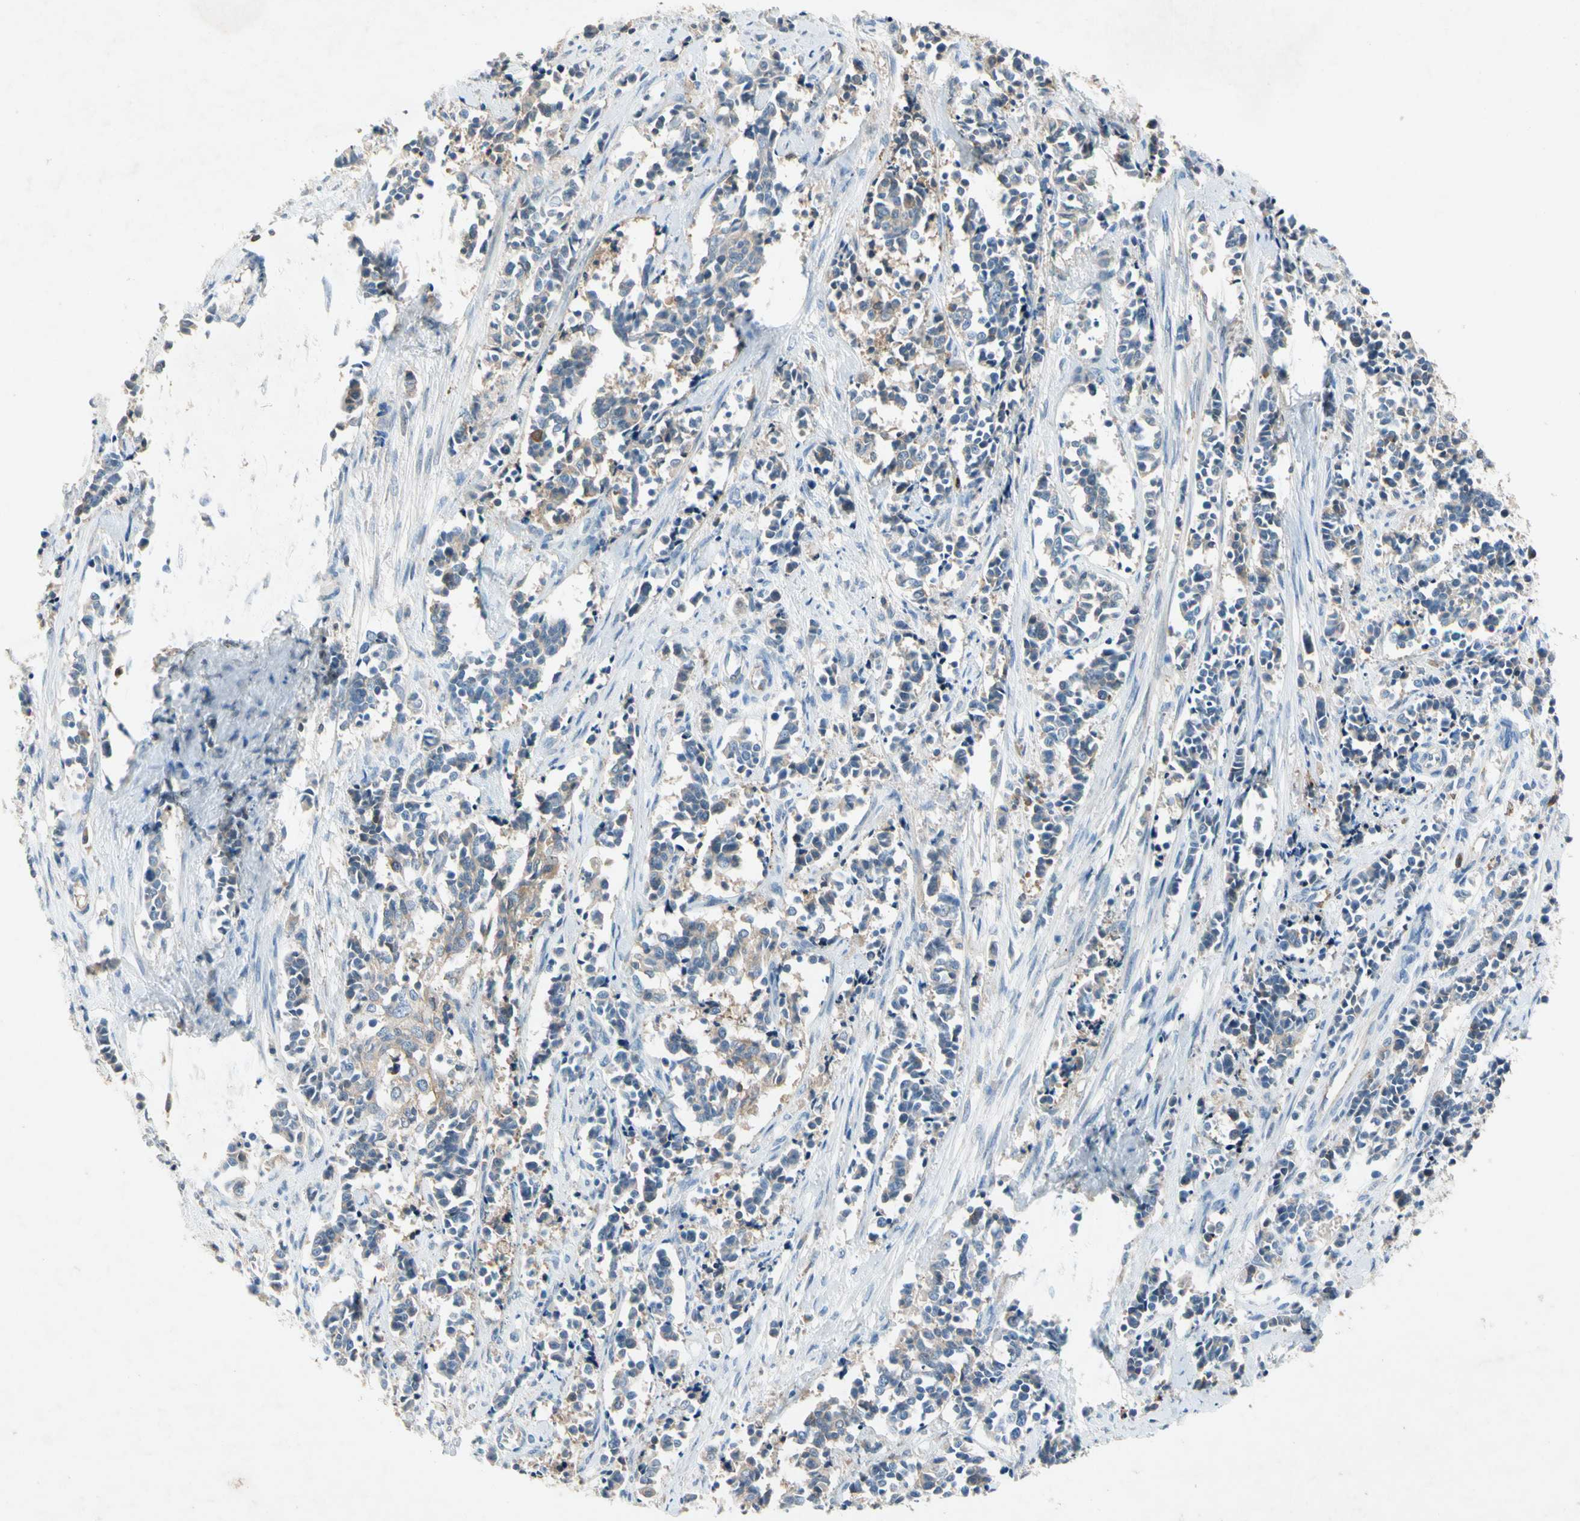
{"staining": {"intensity": "moderate", "quantity": ">75%", "location": "cytoplasmic/membranous"}, "tissue": "cervical cancer", "cell_type": "Tumor cells", "image_type": "cancer", "snomed": [{"axis": "morphology", "description": "Squamous cell carcinoma, NOS"}, {"axis": "topography", "description": "Cervix"}], "caption": "About >75% of tumor cells in human cervical cancer reveal moderate cytoplasmic/membranous protein staining as visualized by brown immunohistochemical staining.", "gene": "NDFIP2", "patient": {"sex": "female", "age": 35}}